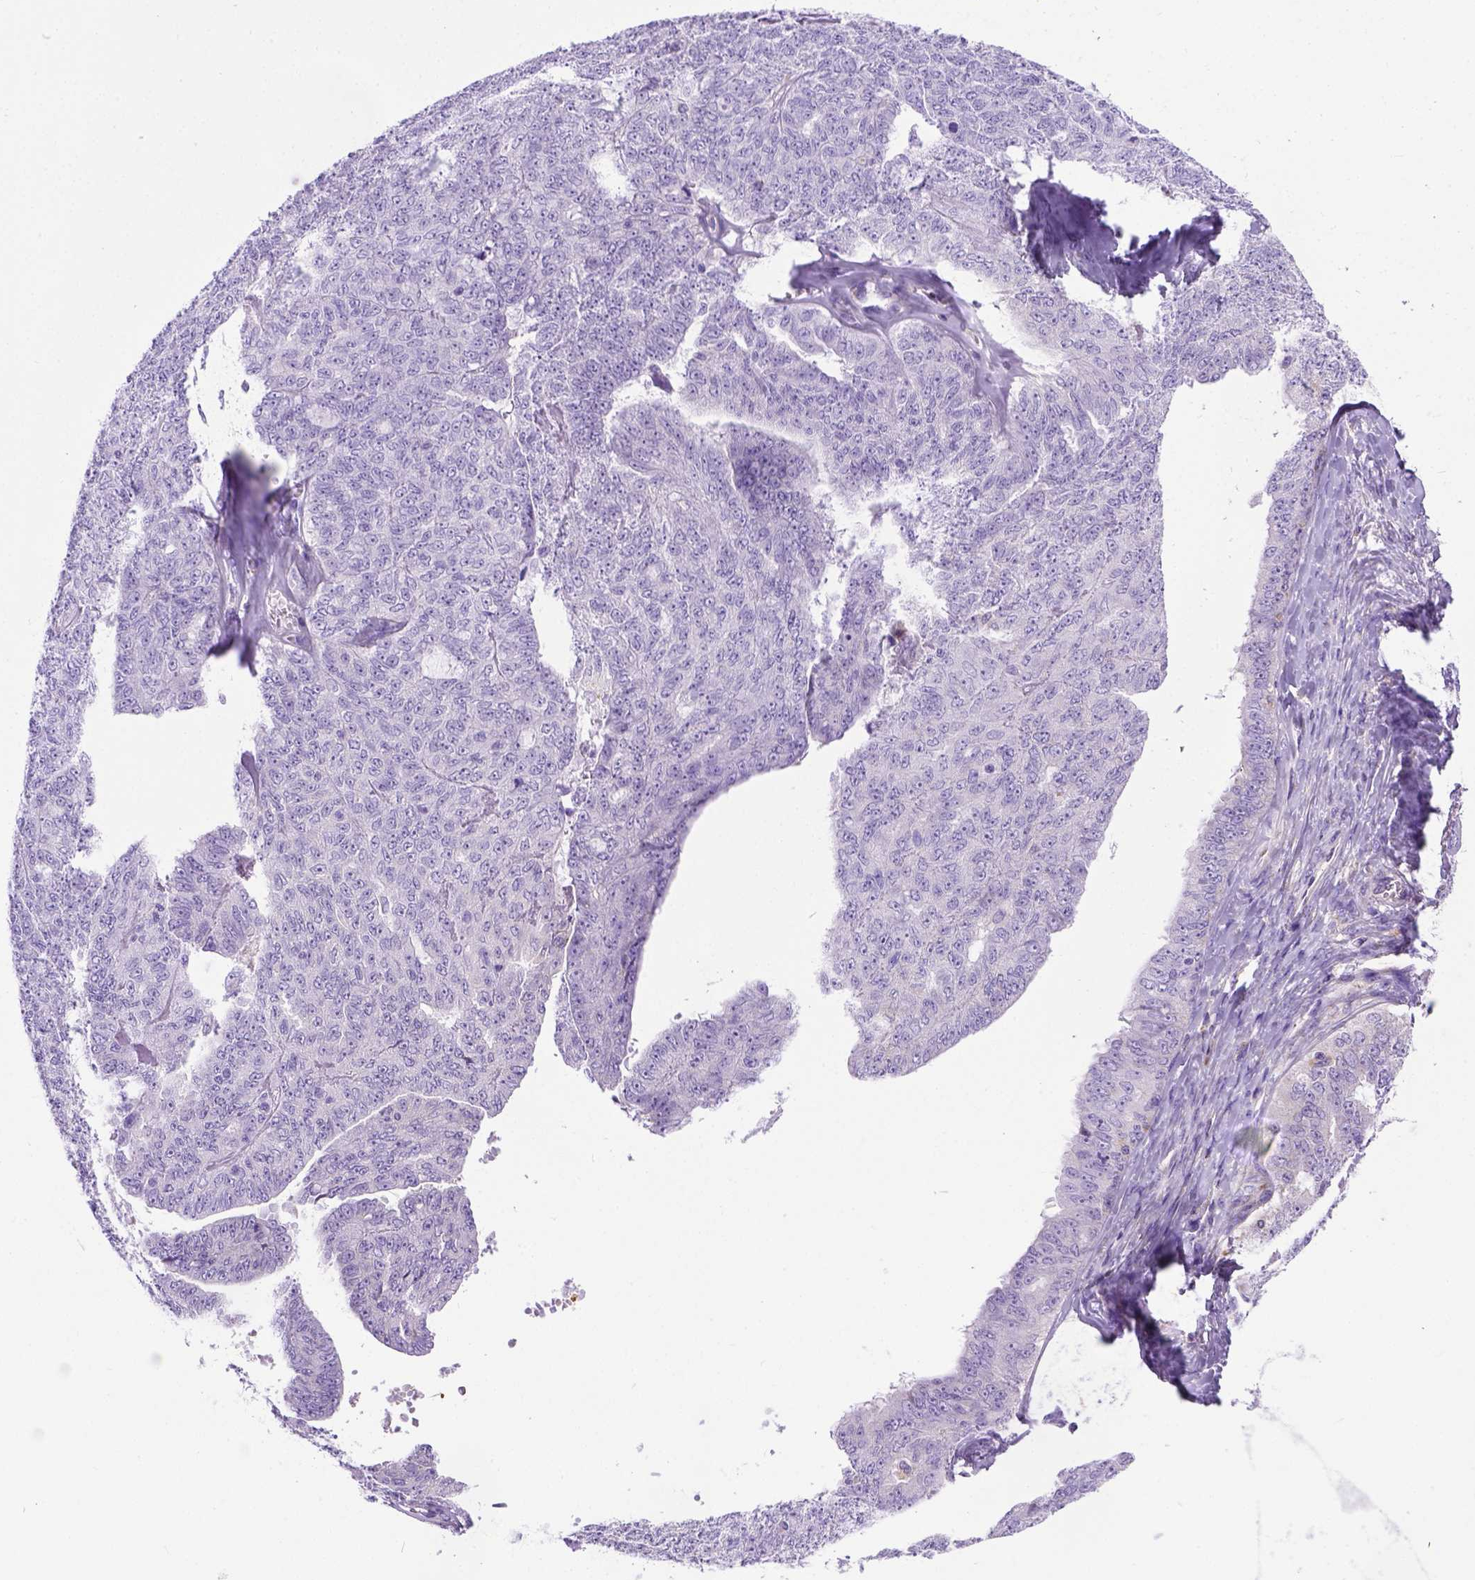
{"staining": {"intensity": "negative", "quantity": "none", "location": "none"}, "tissue": "ovarian cancer", "cell_type": "Tumor cells", "image_type": "cancer", "snomed": [{"axis": "morphology", "description": "Cystadenocarcinoma, serous, NOS"}, {"axis": "topography", "description": "Ovary"}], "caption": "Immunohistochemistry (IHC) micrograph of neoplastic tissue: human ovarian cancer (serous cystadenocarcinoma) stained with DAB shows no significant protein staining in tumor cells.", "gene": "PLK4", "patient": {"sex": "female", "age": 71}}